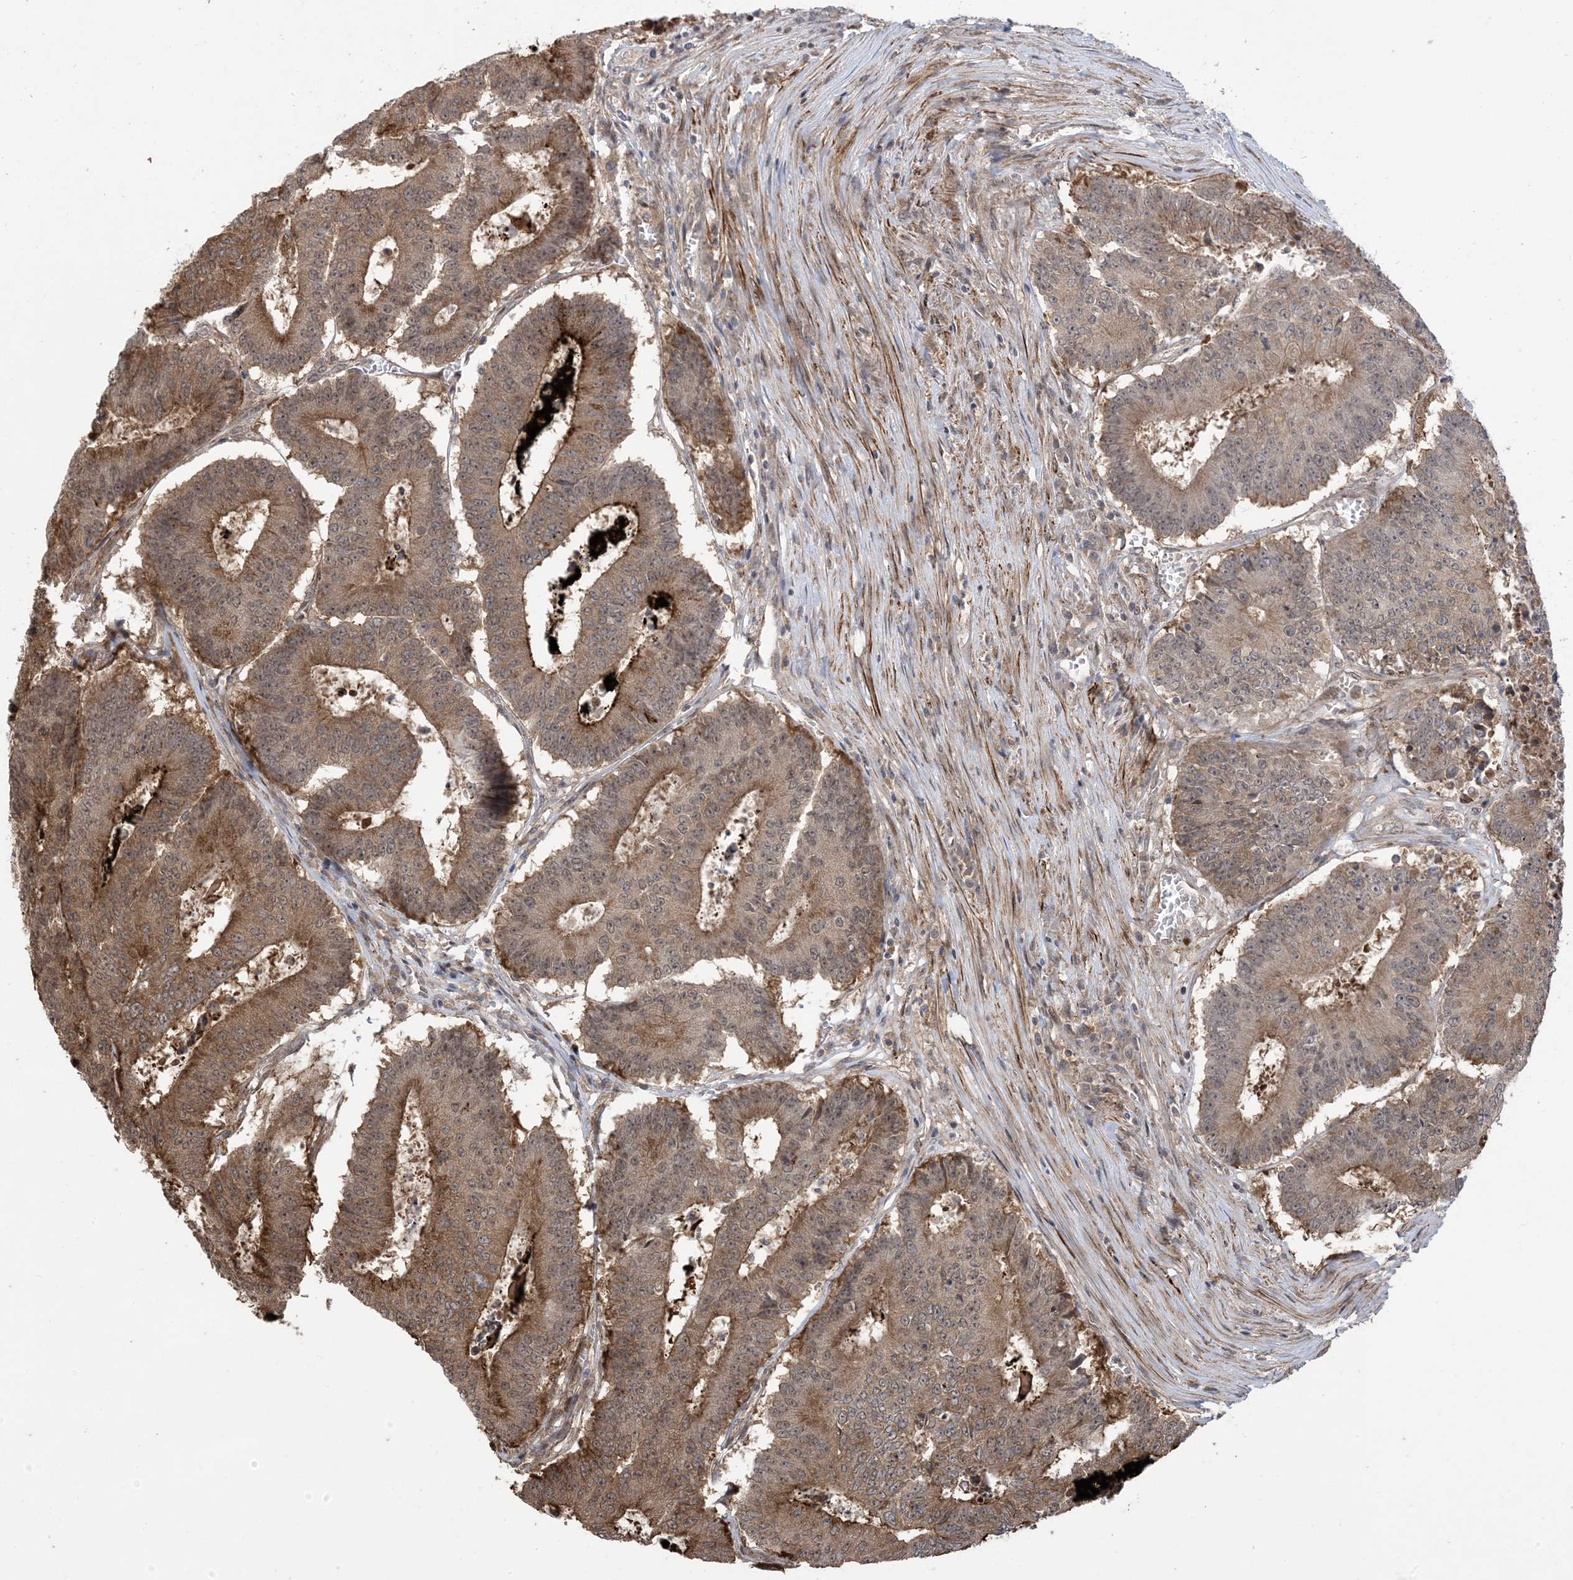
{"staining": {"intensity": "moderate", "quantity": ">75%", "location": "cytoplasmic/membranous"}, "tissue": "colorectal cancer", "cell_type": "Tumor cells", "image_type": "cancer", "snomed": [{"axis": "morphology", "description": "Adenocarcinoma, NOS"}, {"axis": "topography", "description": "Colon"}], "caption": "Tumor cells exhibit medium levels of moderate cytoplasmic/membranous expression in about >75% of cells in human colorectal cancer.", "gene": "ZNF511", "patient": {"sex": "male", "age": 87}}